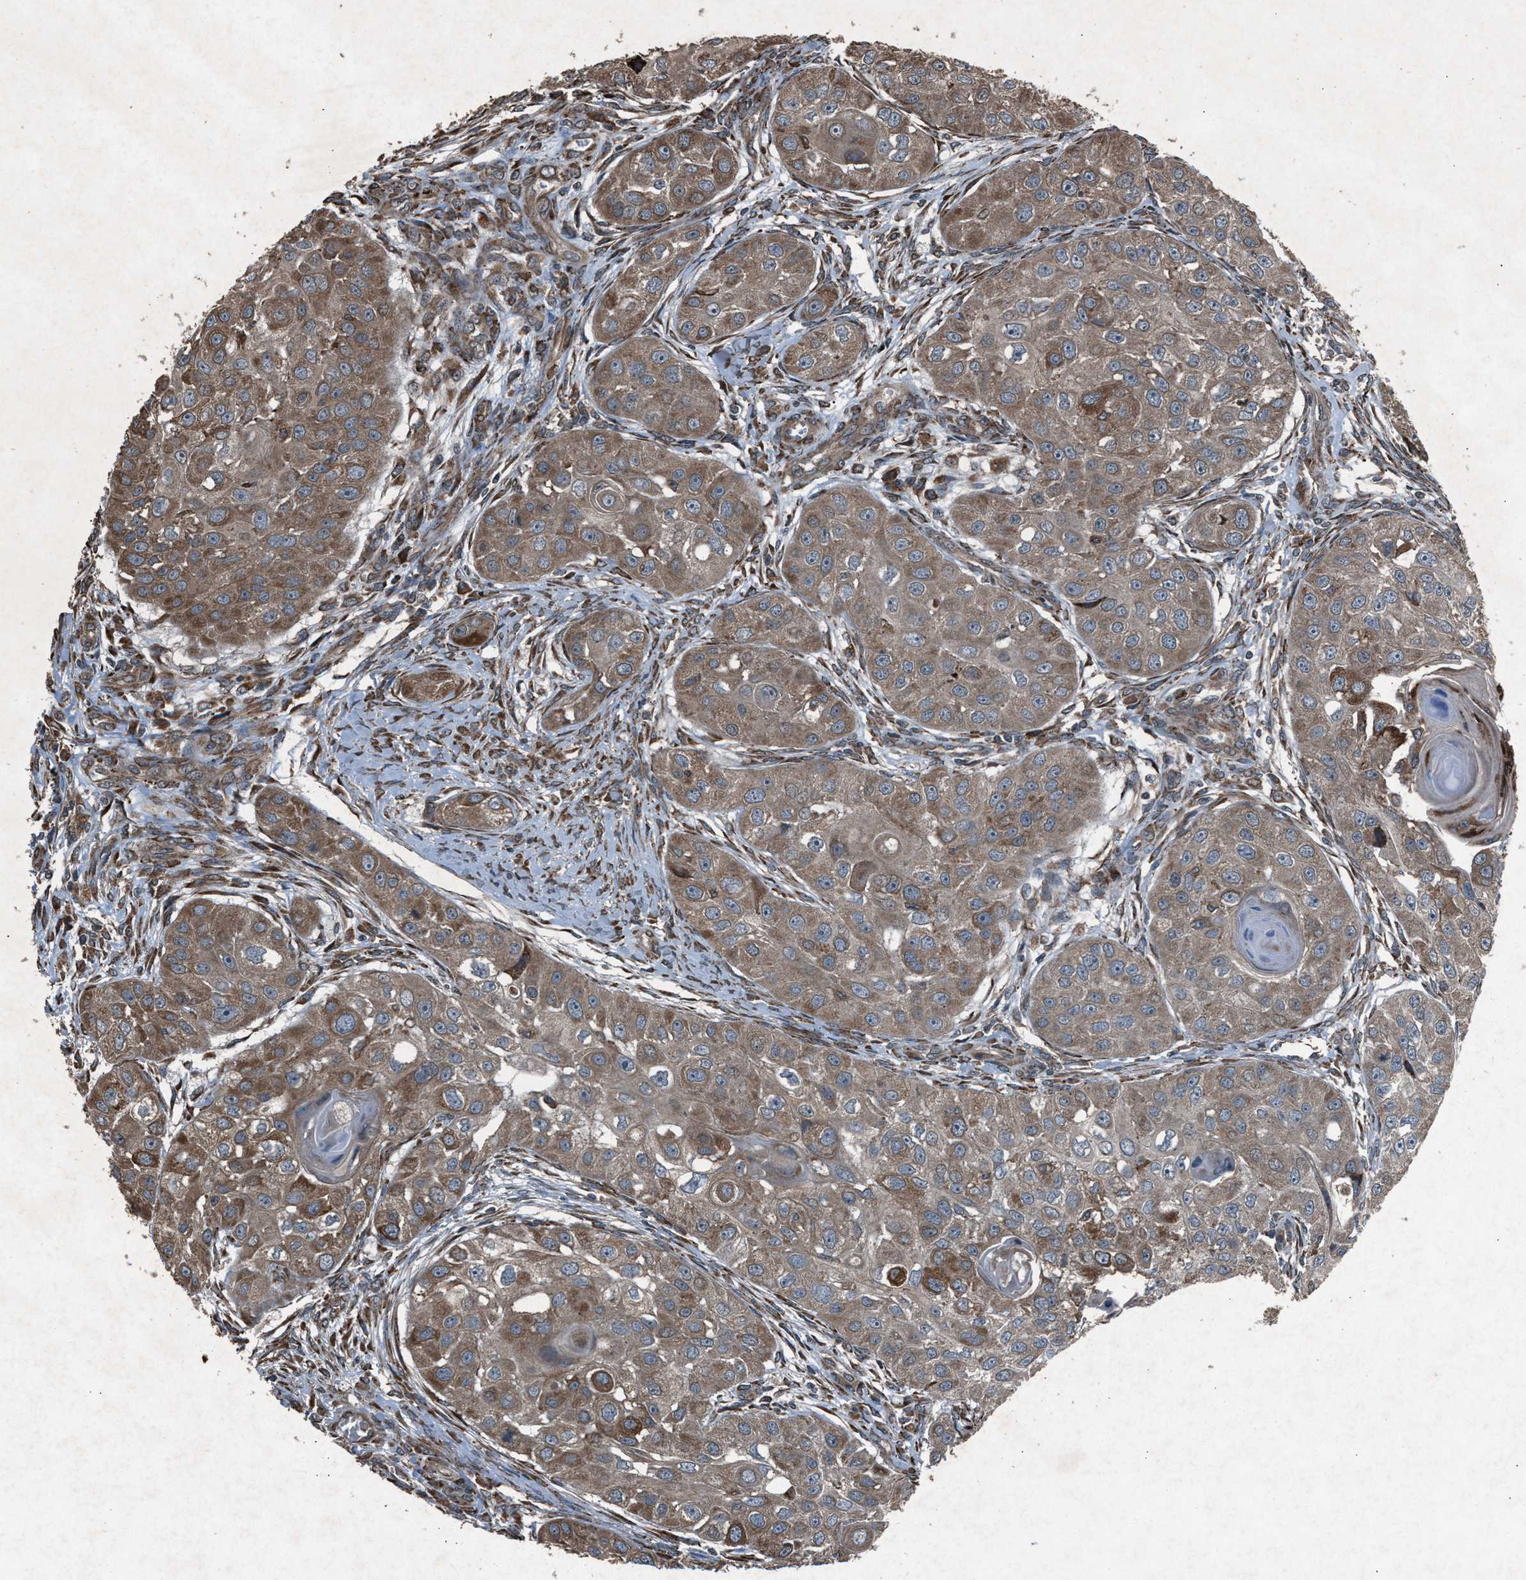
{"staining": {"intensity": "moderate", "quantity": ">75%", "location": "cytoplasmic/membranous"}, "tissue": "head and neck cancer", "cell_type": "Tumor cells", "image_type": "cancer", "snomed": [{"axis": "morphology", "description": "Normal tissue, NOS"}, {"axis": "morphology", "description": "Squamous cell carcinoma, NOS"}, {"axis": "topography", "description": "Skeletal muscle"}, {"axis": "topography", "description": "Head-Neck"}], "caption": "Brown immunohistochemical staining in head and neck cancer (squamous cell carcinoma) exhibits moderate cytoplasmic/membranous staining in approximately >75% of tumor cells.", "gene": "CALR", "patient": {"sex": "male", "age": 51}}